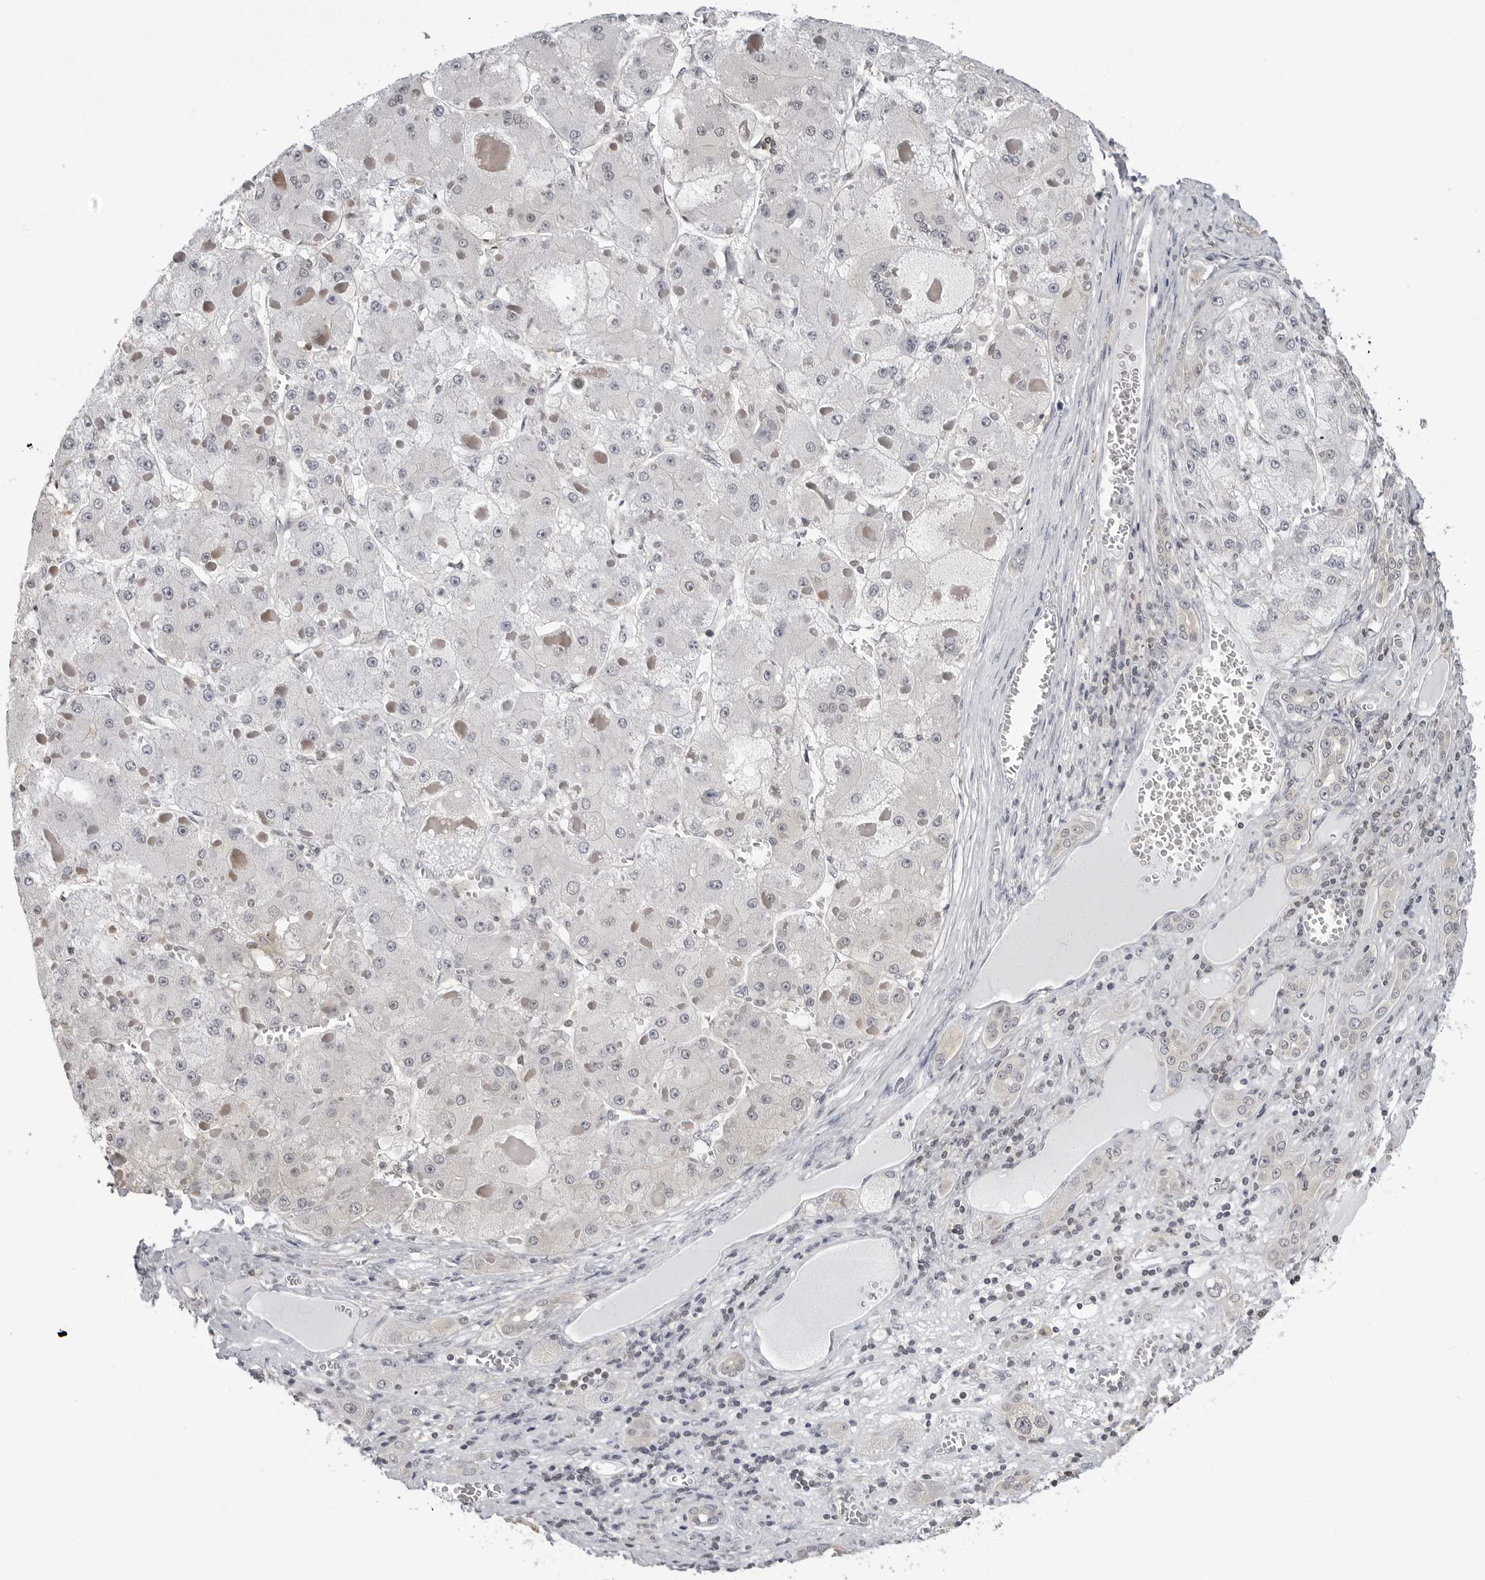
{"staining": {"intensity": "negative", "quantity": "none", "location": "none"}, "tissue": "liver cancer", "cell_type": "Tumor cells", "image_type": "cancer", "snomed": [{"axis": "morphology", "description": "Carcinoma, Hepatocellular, NOS"}, {"axis": "topography", "description": "Liver"}], "caption": "IHC of liver cancer (hepatocellular carcinoma) shows no expression in tumor cells.", "gene": "YWHAG", "patient": {"sex": "female", "age": 73}}